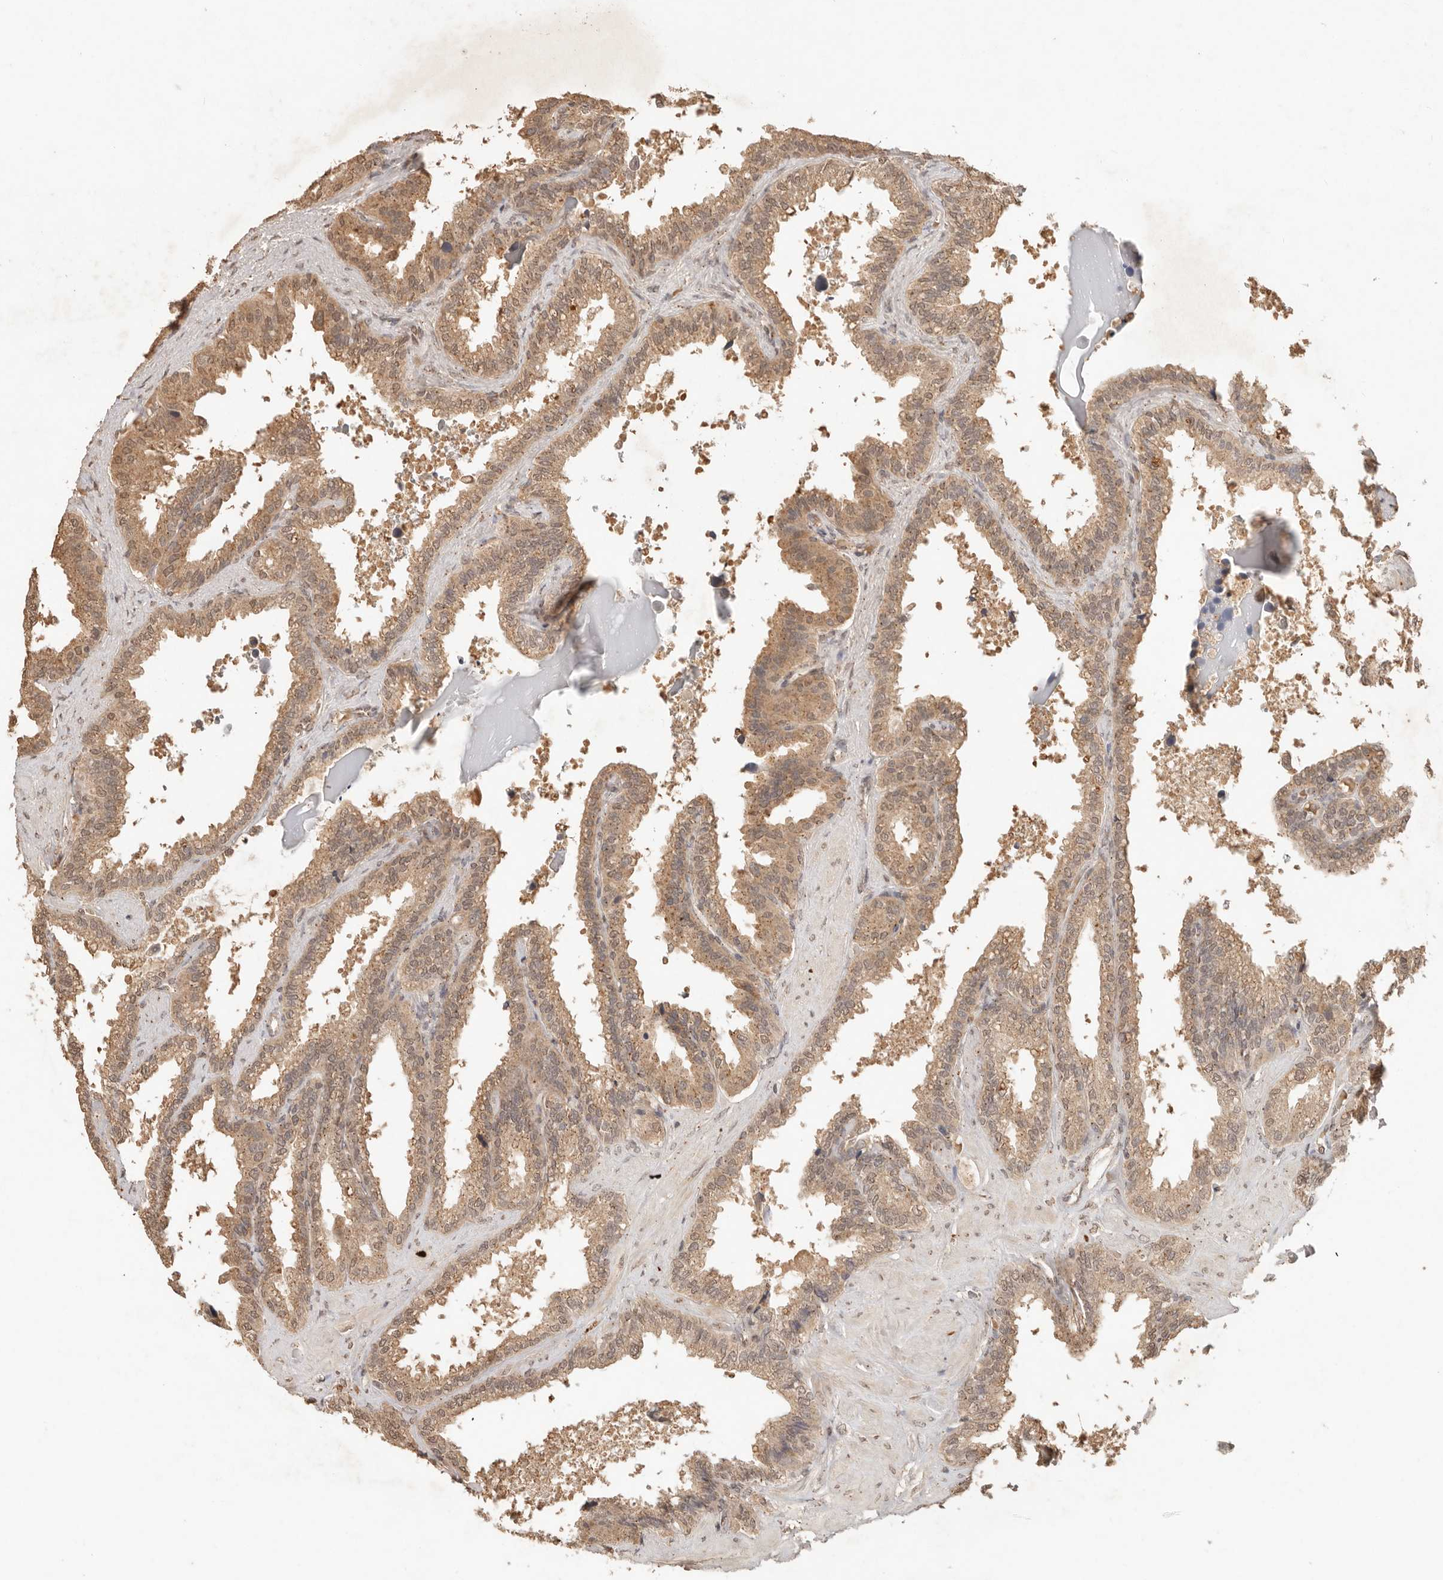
{"staining": {"intensity": "moderate", "quantity": ">75%", "location": "cytoplasmic/membranous"}, "tissue": "seminal vesicle", "cell_type": "Glandular cells", "image_type": "normal", "snomed": [{"axis": "morphology", "description": "Normal tissue, NOS"}, {"axis": "topography", "description": "Seminal veicle"}], "caption": "IHC staining of normal seminal vesicle, which demonstrates medium levels of moderate cytoplasmic/membranous staining in approximately >75% of glandular cells indicating moderate cytoplasmic/membranous protein expression. The staining was performed using DAB (3,3'-diaminobenzidine) (brown) for protein detection and nuclei were counterstained in hematoxylin (blue).", "gene": "LMO4", "patient": {"sex": "male", "age": 46}}